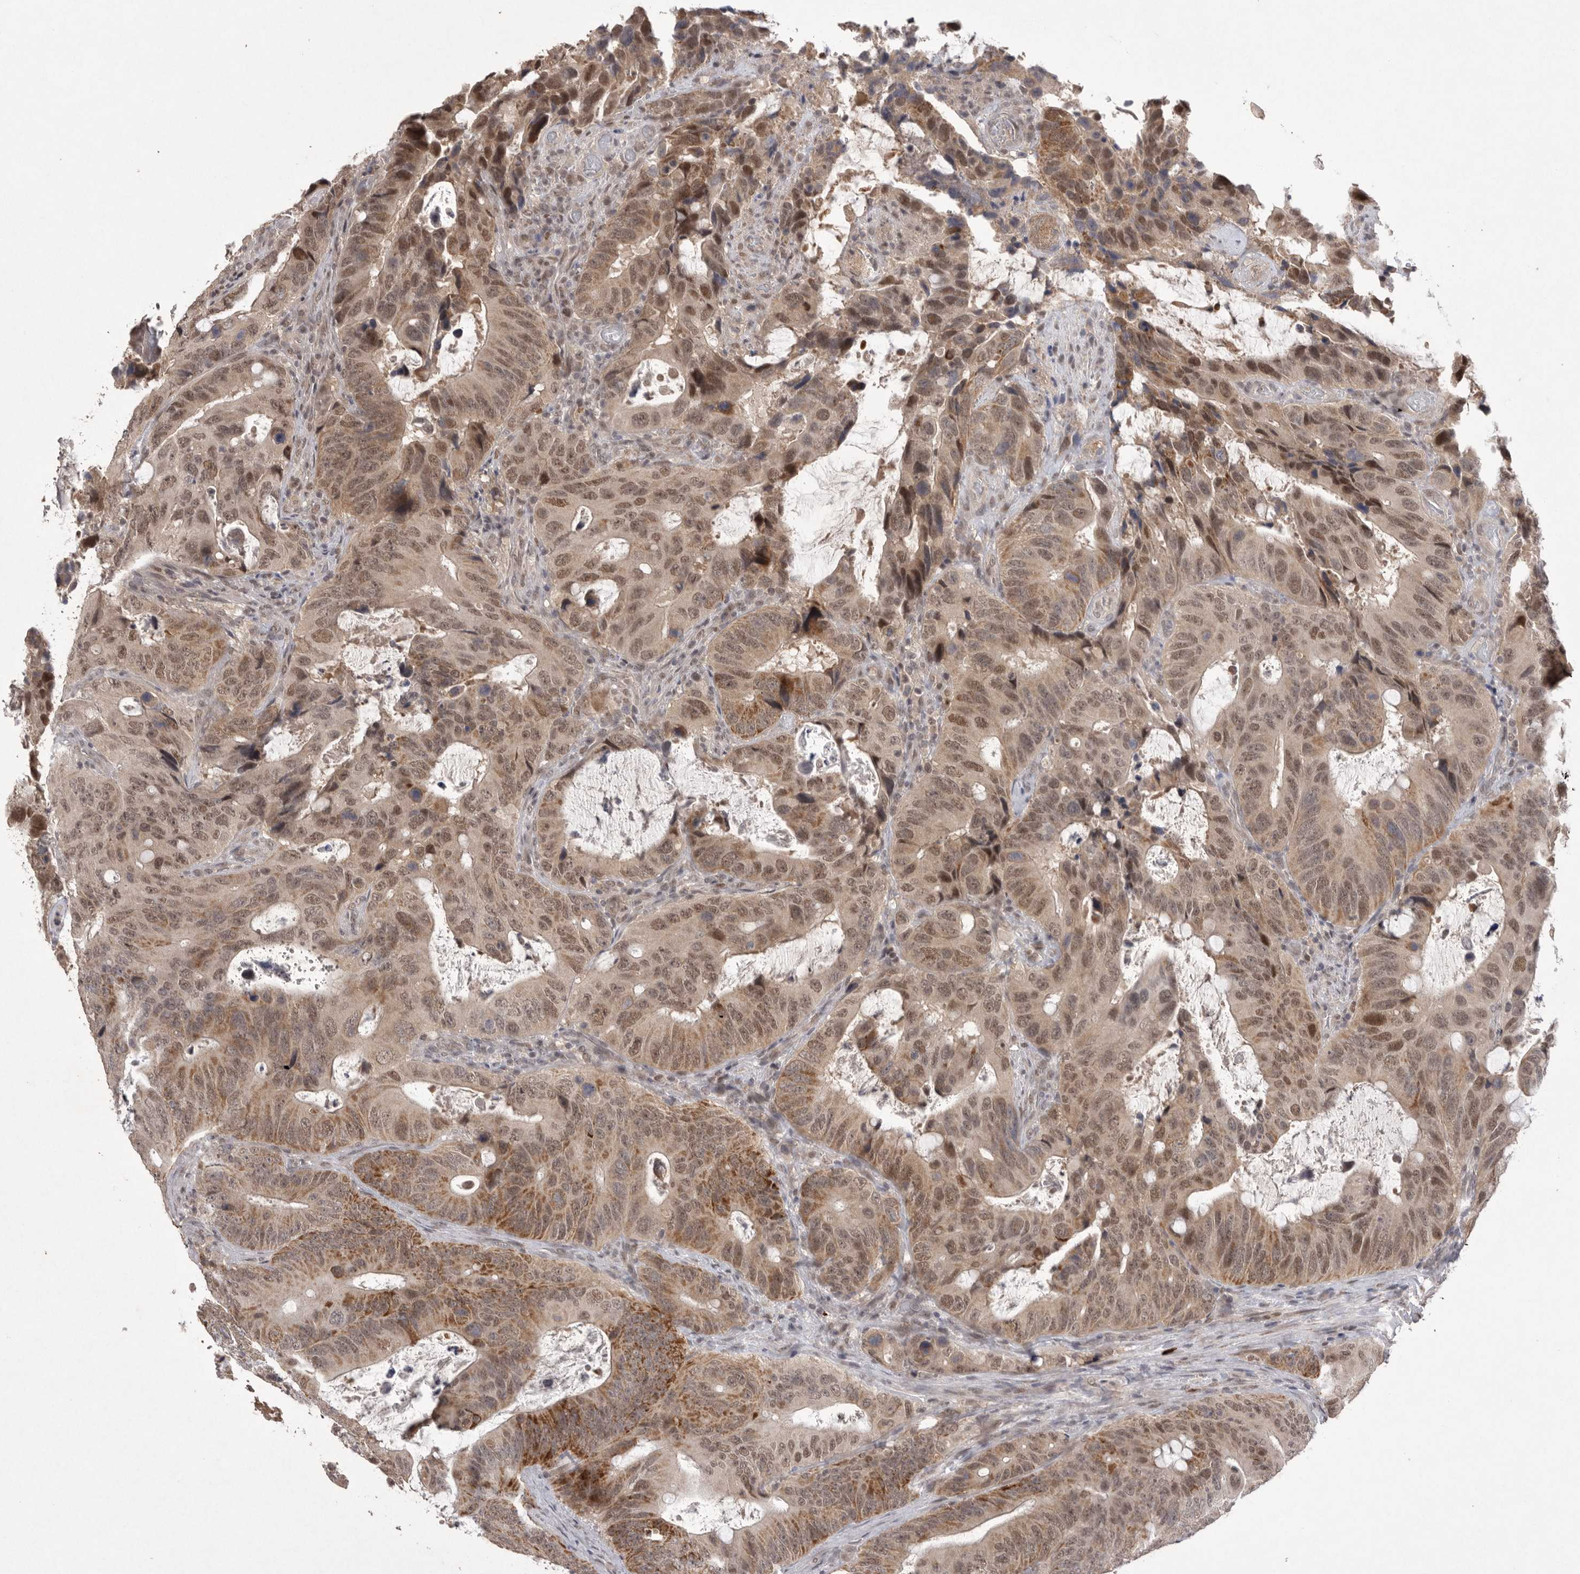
{"staining": {"intensity": "moderate", "quantity": ">75%", "location": "cytoplasmic/membranous,nuclear"}, "tissue": "colorectal cancer", "cell_type": "Tumor cells", "image_type": "cancer", "snomed": [{"axis": "morphology", "description": "Adenocarcinoma, NOS"}, {"axis": "topography", "description": "Colon"}], "caption": "Immunohistochemical staining of colorectal adenocarcinoma displays medium levels of moderate cytoplasmic/membranous and nuclear protein positivity in approximately >75% of tumor cells. The protein of interest is shown in brown color, while the nuclei are stained blue.", "gene": "HUS1", "patient": {"sex": "male", "age": 83}}